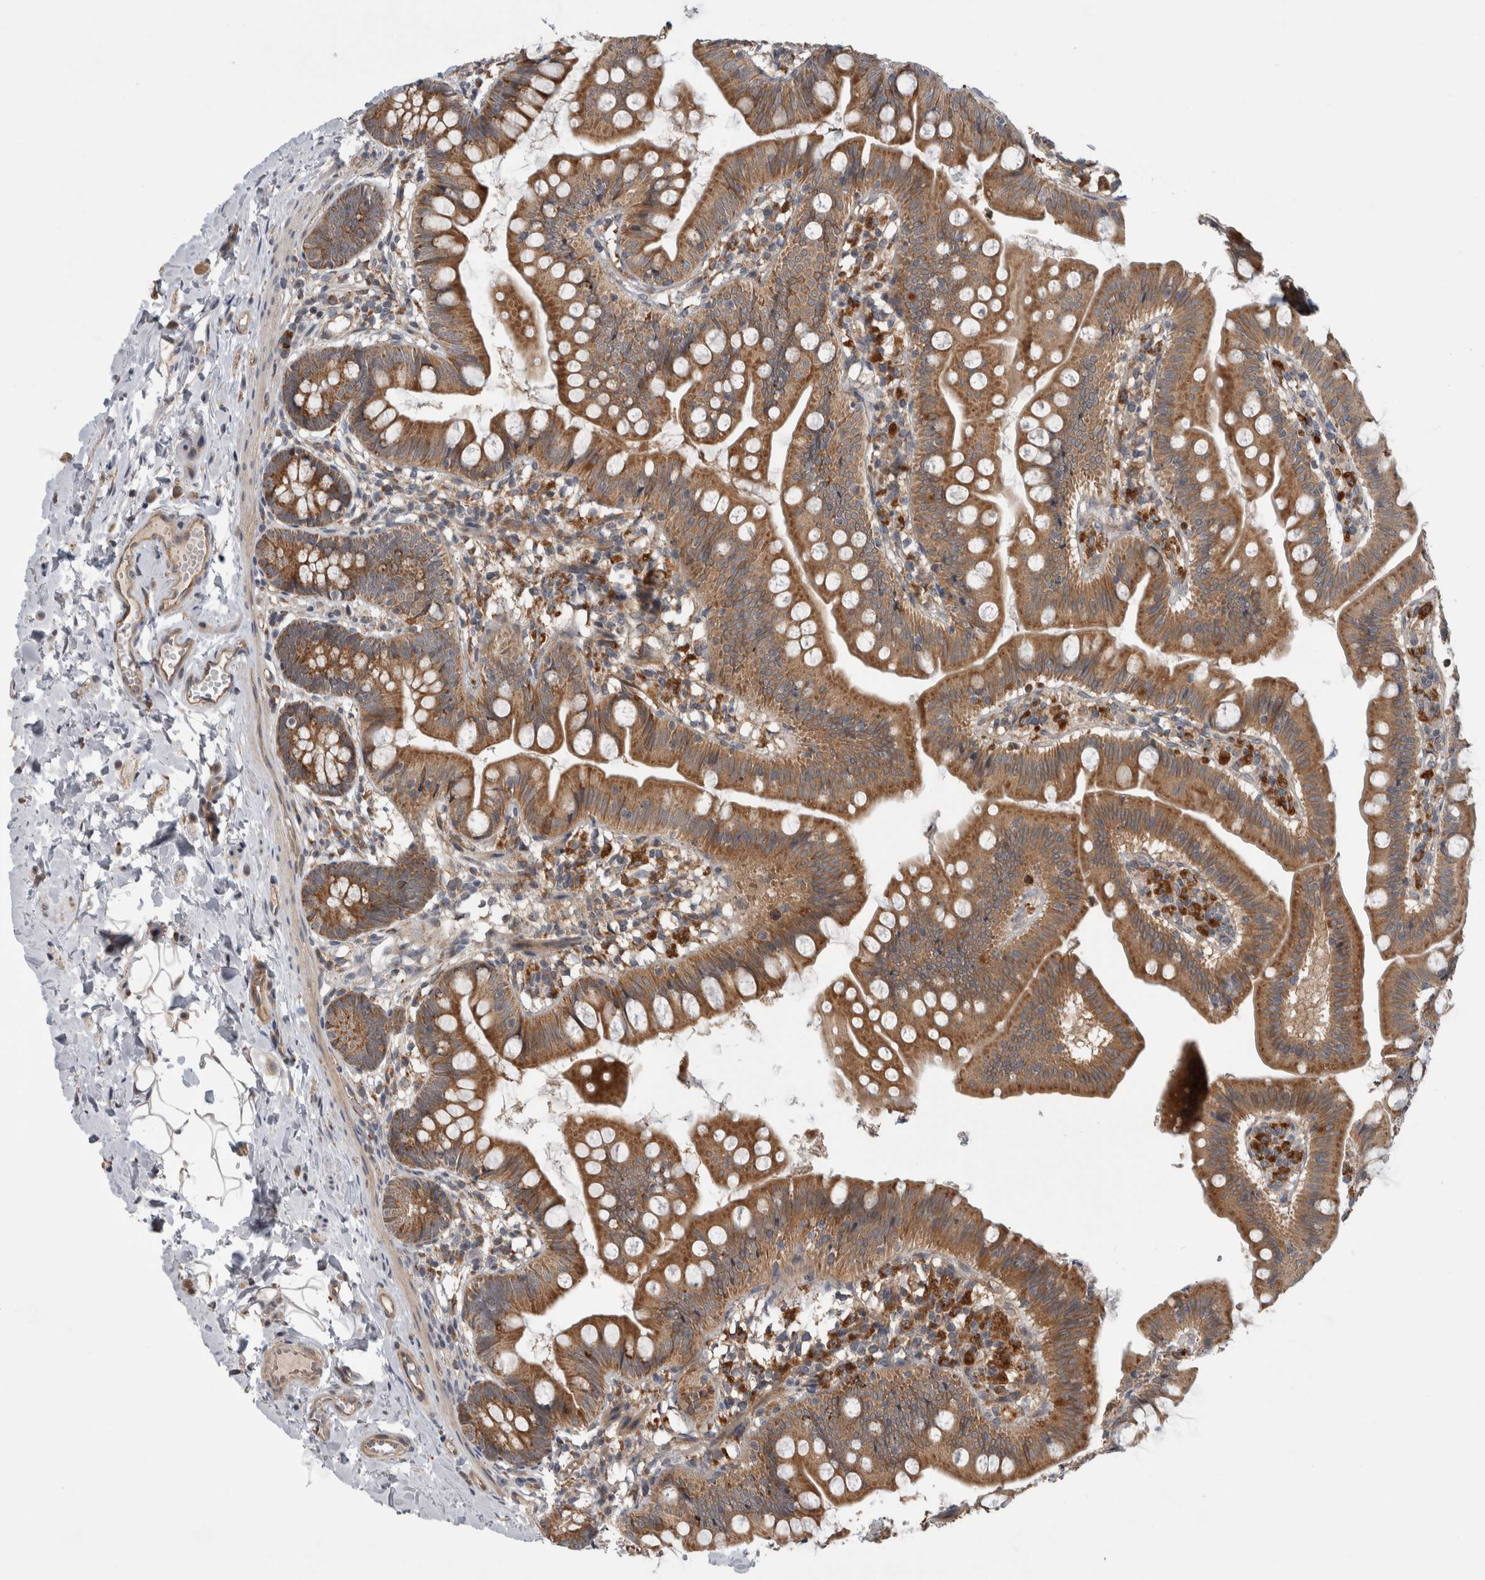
{"staining": {"intensity": "moderate", "quantity": ">75%", "location": "cytoplasmic/membranous"}, "tissue": "small intestine", "cell_type": "Glandular cells", "image_type": "normal", "snomed": [{"axis": "morphology", "description": "Normal tissue, NOS"}, {"axis": "topography", "description": "Small intestine"}], "caption": "Small intestine stained for a protein (brown) exhibits moderate cytoplasmic/membranous positive expression in about >75% of glandular cells.", "gene": "ADGRL3", "patient": {"sex": "male", "age": 7}}